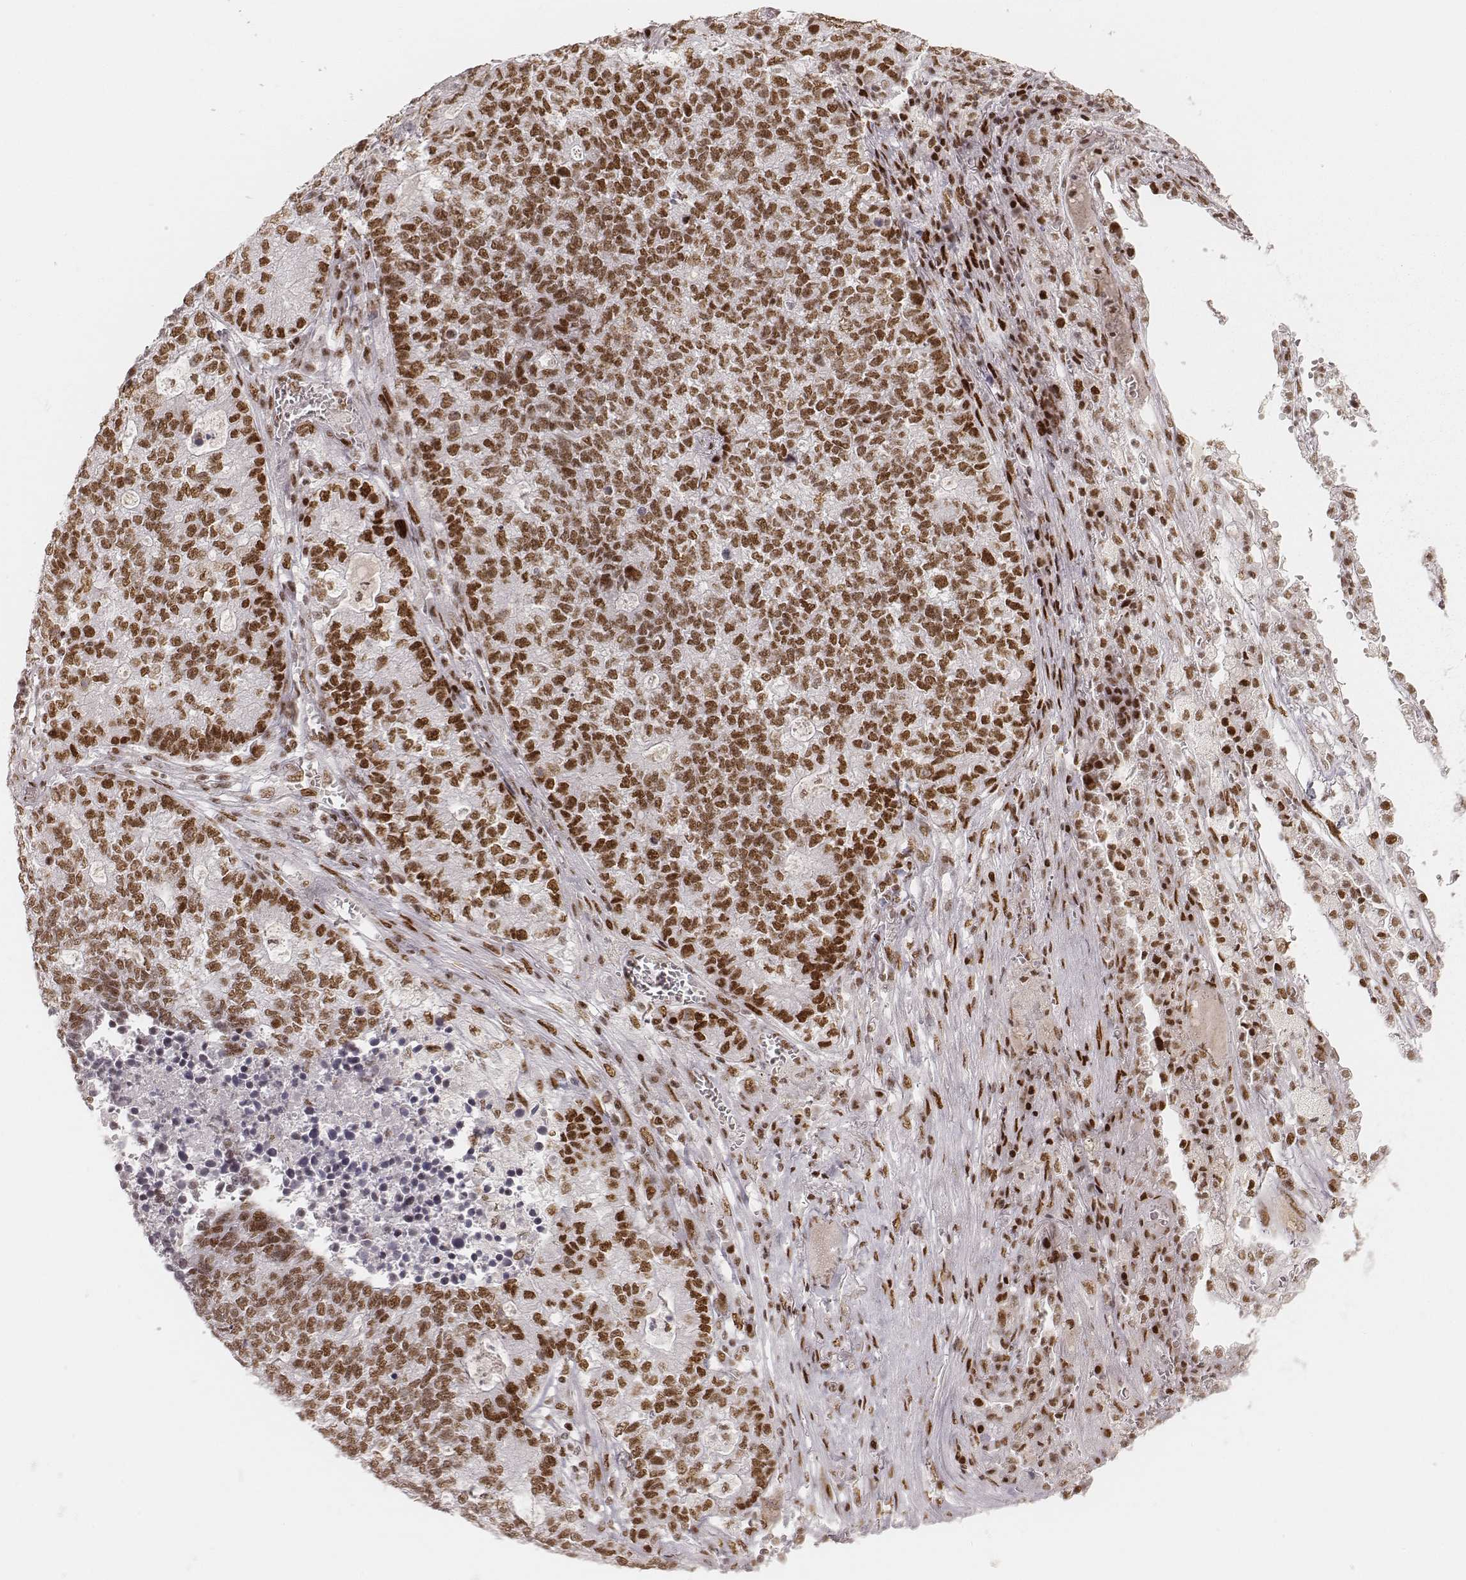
{"staining": {"intensity": "moderate", "quantity": ">75%", "location": "nuclear"}, "tissue": "lung cancer", "cell_type": "Tumor cells", "image_type": "cancer", "snomed": [{"axis": "morphology", "description": "Adenocarcinoma, NOS"}, {"axis": "topography", "description": "Lung"}], "caption": "Immunohistochemical staining of human lung adenocarcinoma exhibits moderate nuclear protein staining in about >75% of tumor cells. The protein of interest is stained brown, and the nuclei are stained in blue (DAB IHC with brightfield microscopy, high magnification).", "gene": "HNRNPC", "patient": {"sex": "male", "age": 57}}